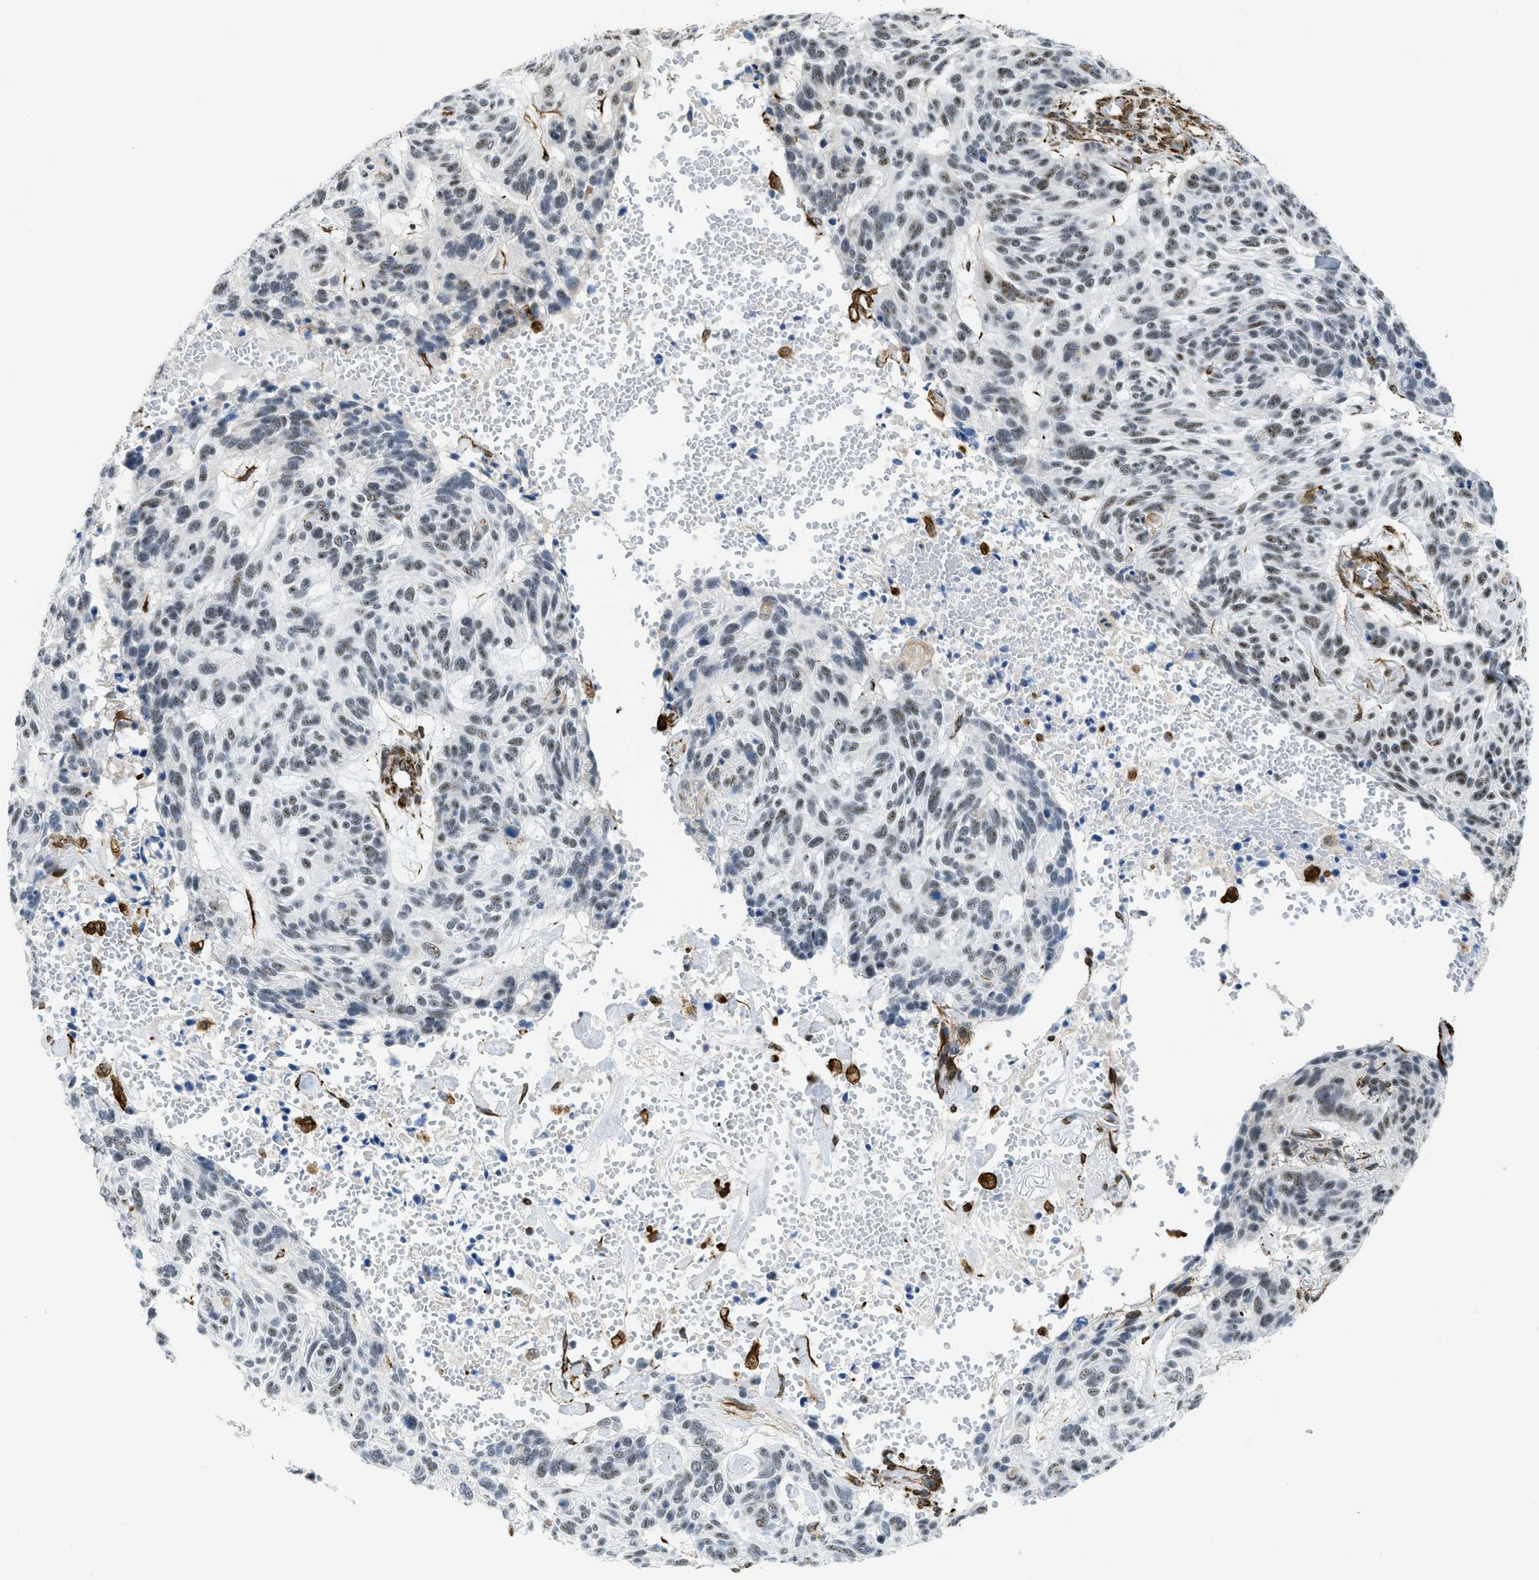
{"staining": {"intensity": "weak", "quantity": ">75%", "location": "nuclear"}, "tissue": "skin cancer", "cell_type": "Tumor cells", "image_type": "cancer", "snomed": [{"axis": "morphology", "description": "Basal cell carcinoma"}, {"axis": "topography", "description": "Skin"}], "caption": "Tumor cells display low levels of weak nuclear staining in approximately >75% of cells in skin cancer.", "gene": "LRRC8B", "patient": {"sex": "male", "age": 85}}